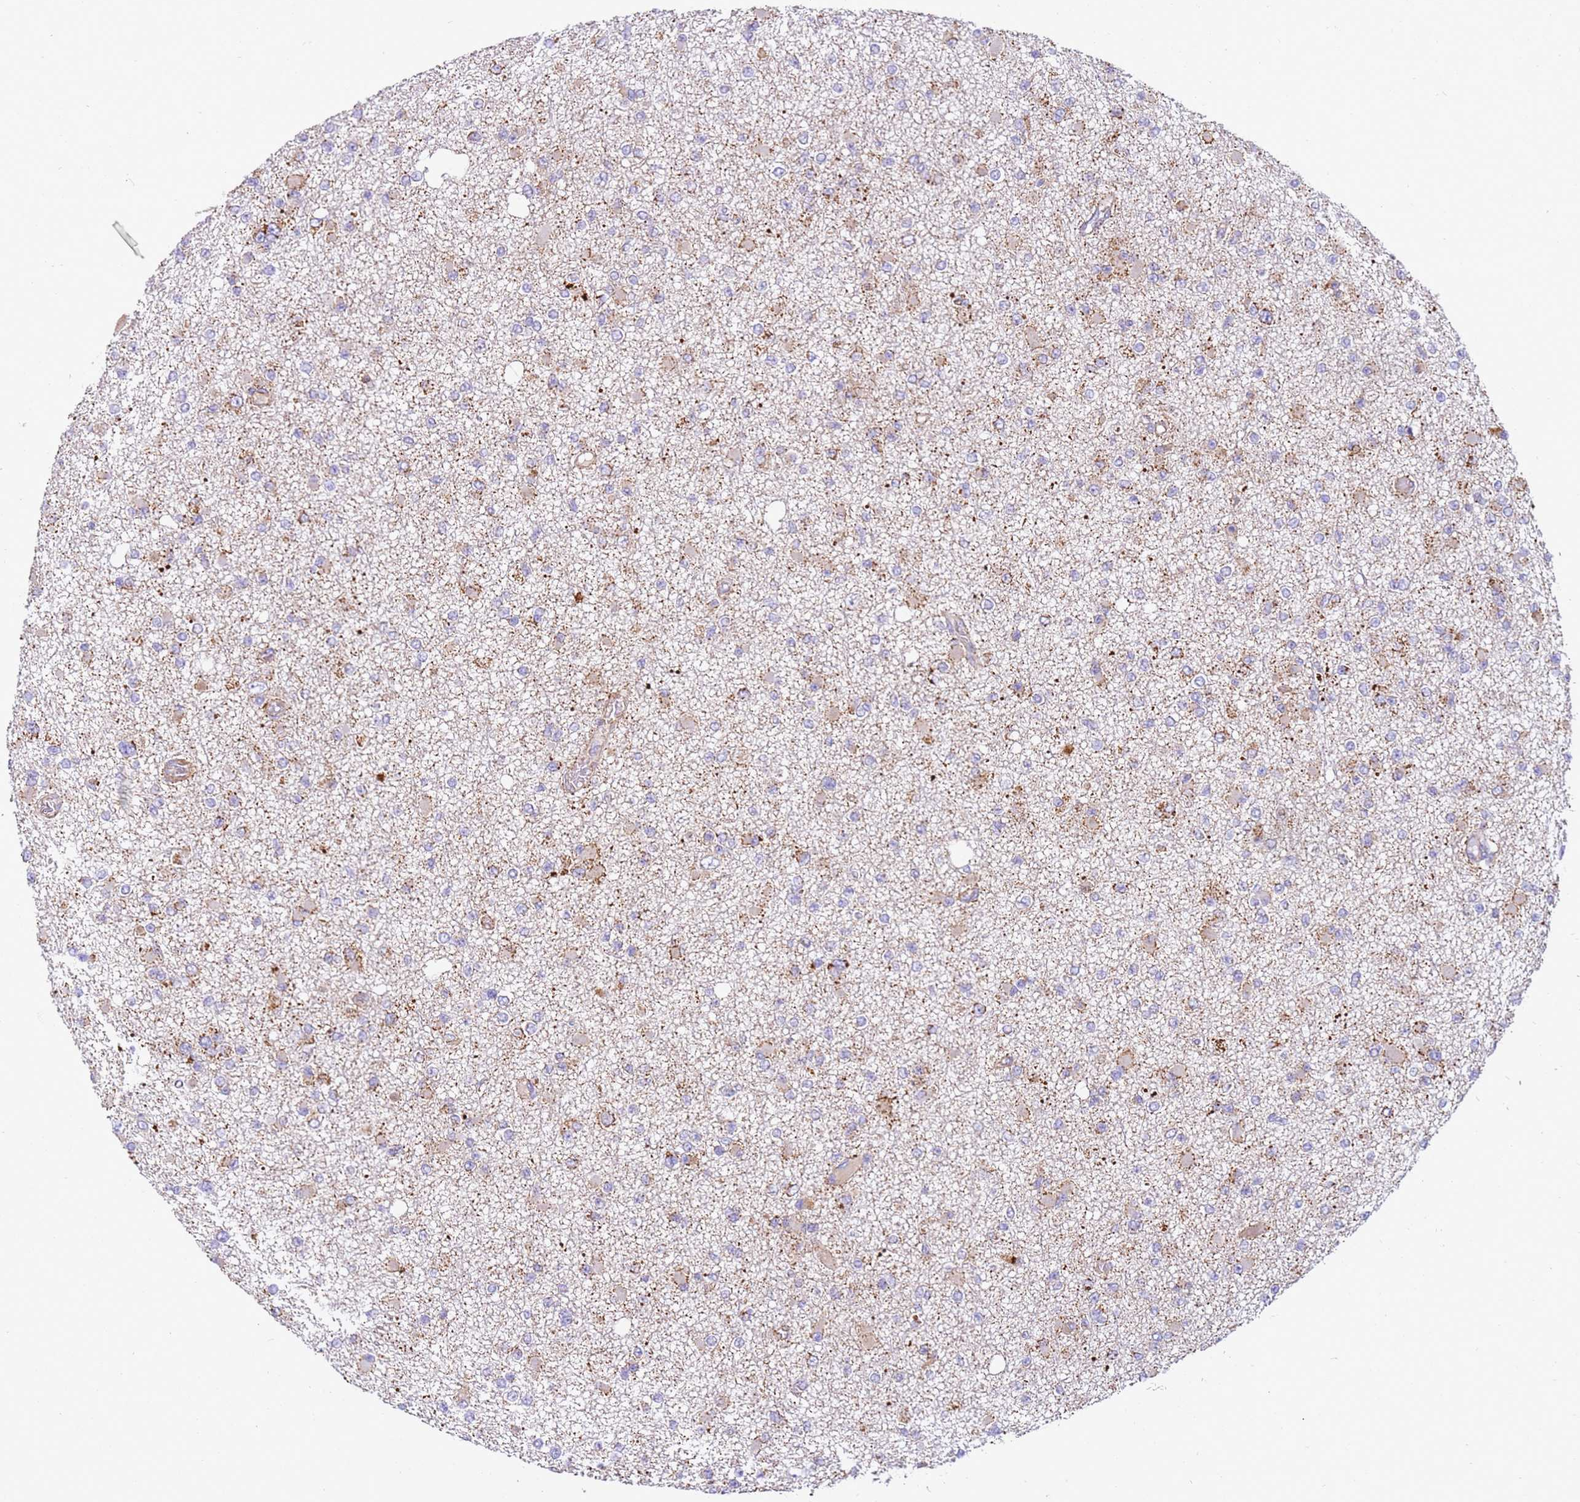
{"staining": {"intensity": "moderate", "quantity": "<25%", "location": "cytoplasmic/membranous"}, "tissue": "glioma", "cell_type": "Tumor cells", "image_type": "cancer", "snomed": [{"axis": "morphology", "description": "Glioma, malignant, Low grade"}, {"axis": "topography", "description": "Brain"}], "caption": "Immunohistochemistry (IHC) image of malignant glioma (low-grade) stained for a protein (brown), which displays low levels of moderate cytoplasmic/membranous positivity in approximately <25% of tumor cells.", "gene": "MRPL20", "patient": {"sex": "female", "age": 22}}